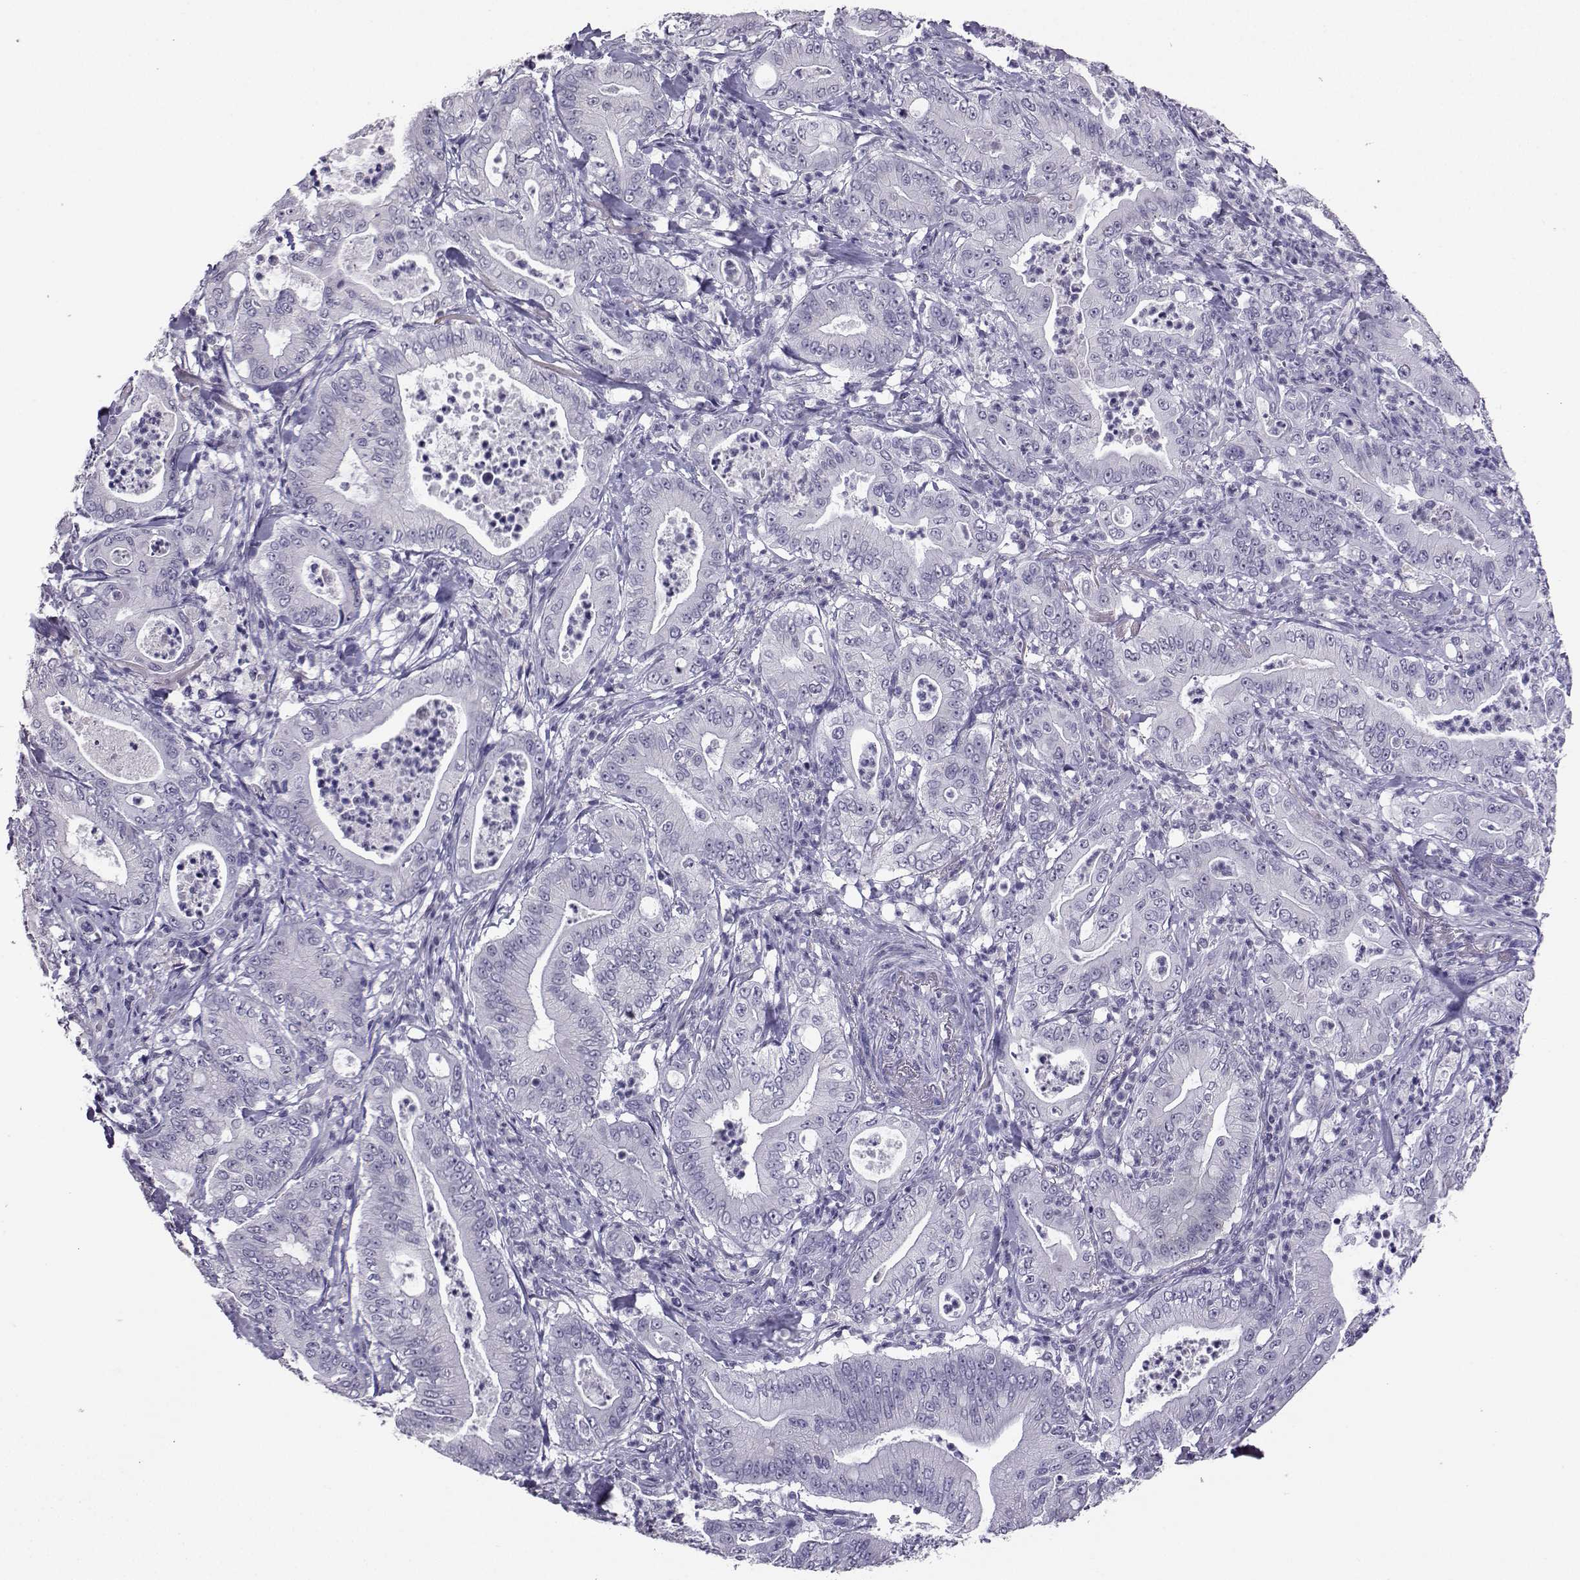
{"staining": {"intensity": "negative", "quantity": "none", "location": "none"}, "tissue": "pancreatic cancer", "cell_type": "Tumor cells", "image_type": "cancer", "snomed": [{"axis": "morphology", "description": "Adenocarcinoma, NOS"}, {"axis": "topography", "description": "Pancreas"}], "caption": "Immunohistochemical staining of human pancreatic cancer (adenocarcinoma) displays no significant positivity in tumor cells.", "gene": "TBR1", "patient": {"sex": "male", "age": 71}}